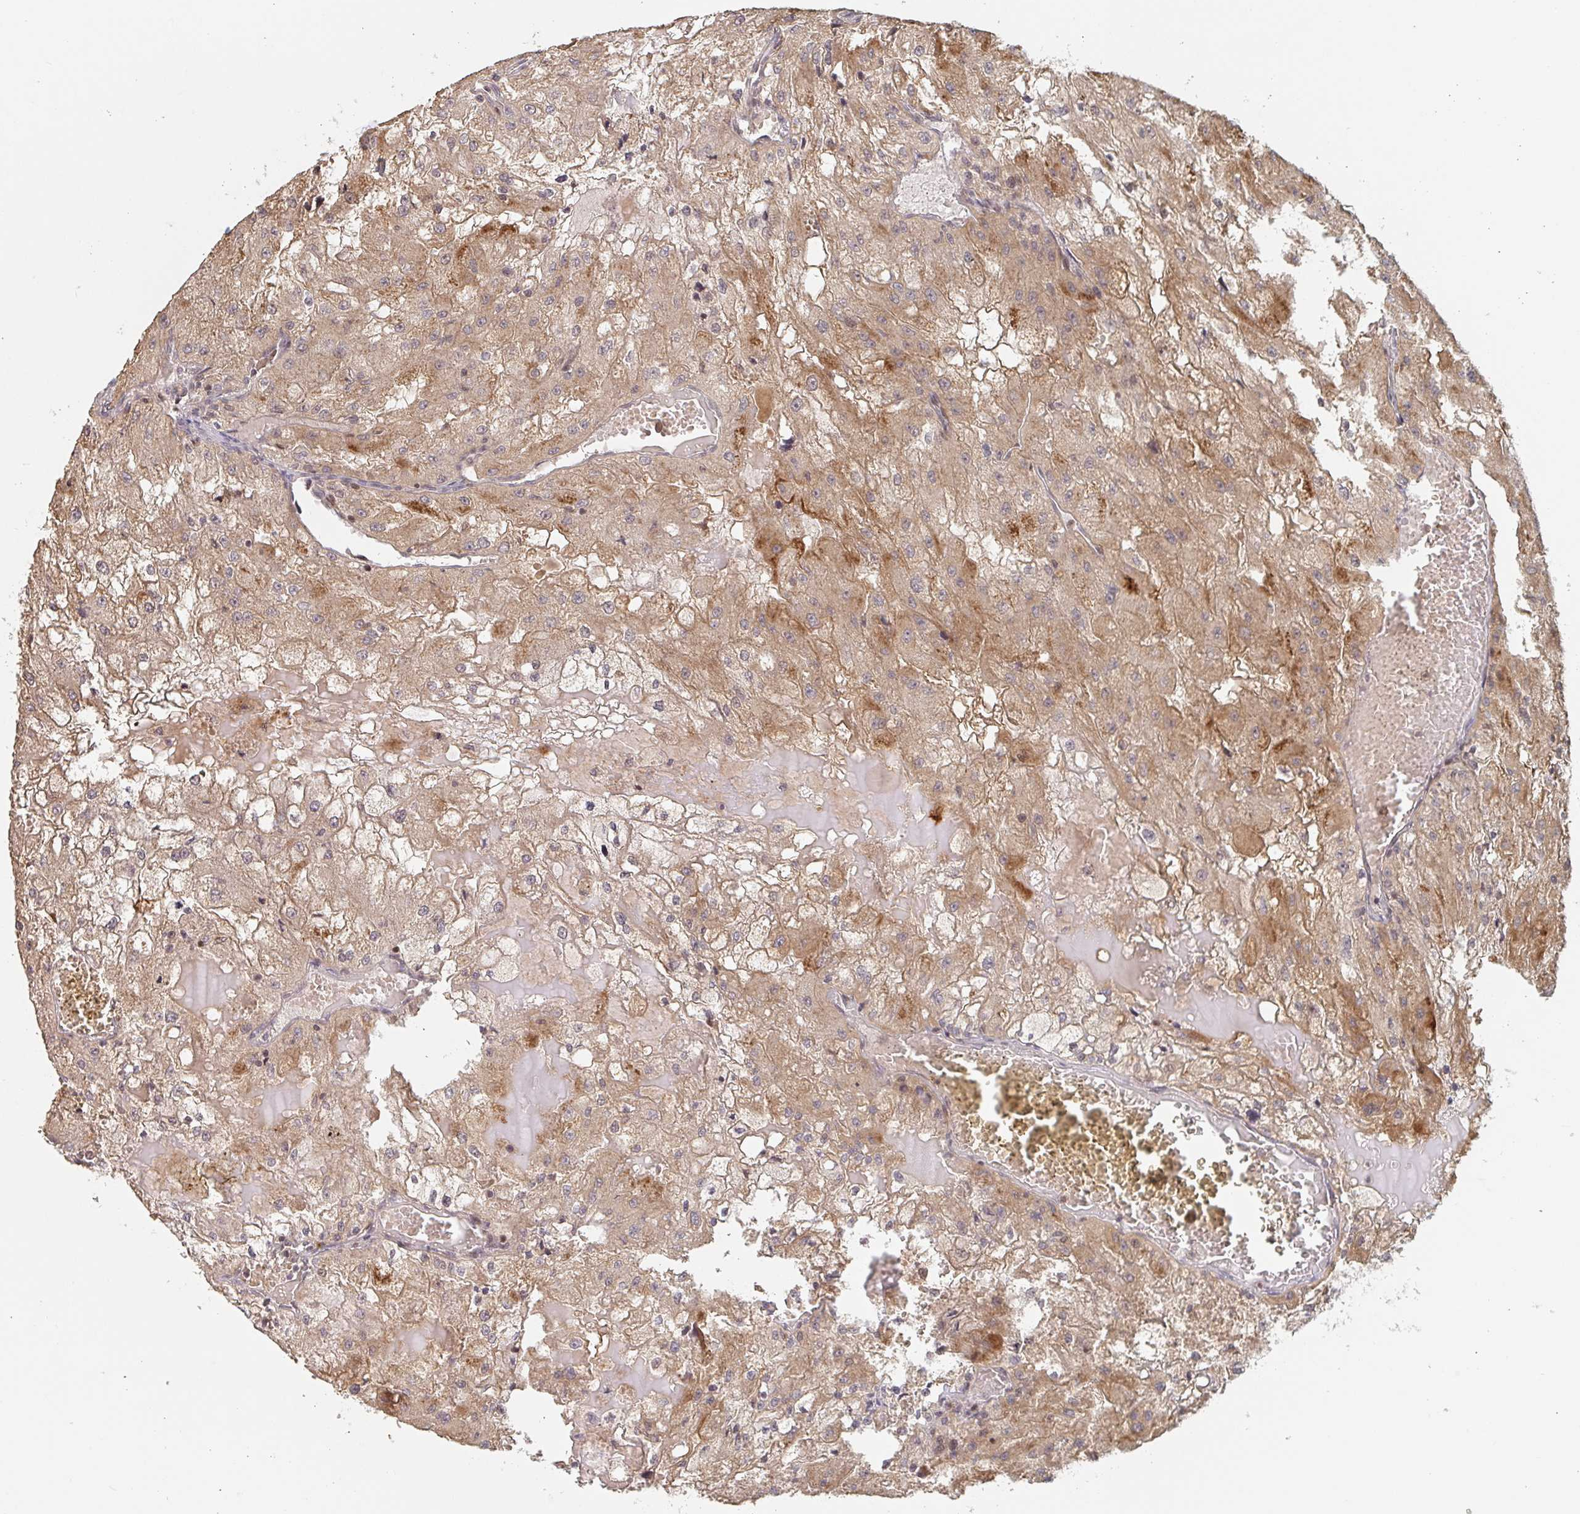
{"staining": {"intensity": "weak", "quantity": ">75%", "location": "cytoplasmic/membranous"}, "tissue": "renal cancer", "cell_type": "Tumor cells", "image_type": "cancer", "snomed": [{"axis": "morphology", "description": "Adenocarcinoma, NOS"}, {"axis": "topography", "description": "Kidney"}], "caption": "The histopathology image demonstrates a brown stain indicating the presence of a protein in the cytoplasmic/membranous of tumor cells in renal cancer.", "gene": "DCST1", "patient": {"sex": "female", "age": 74}}